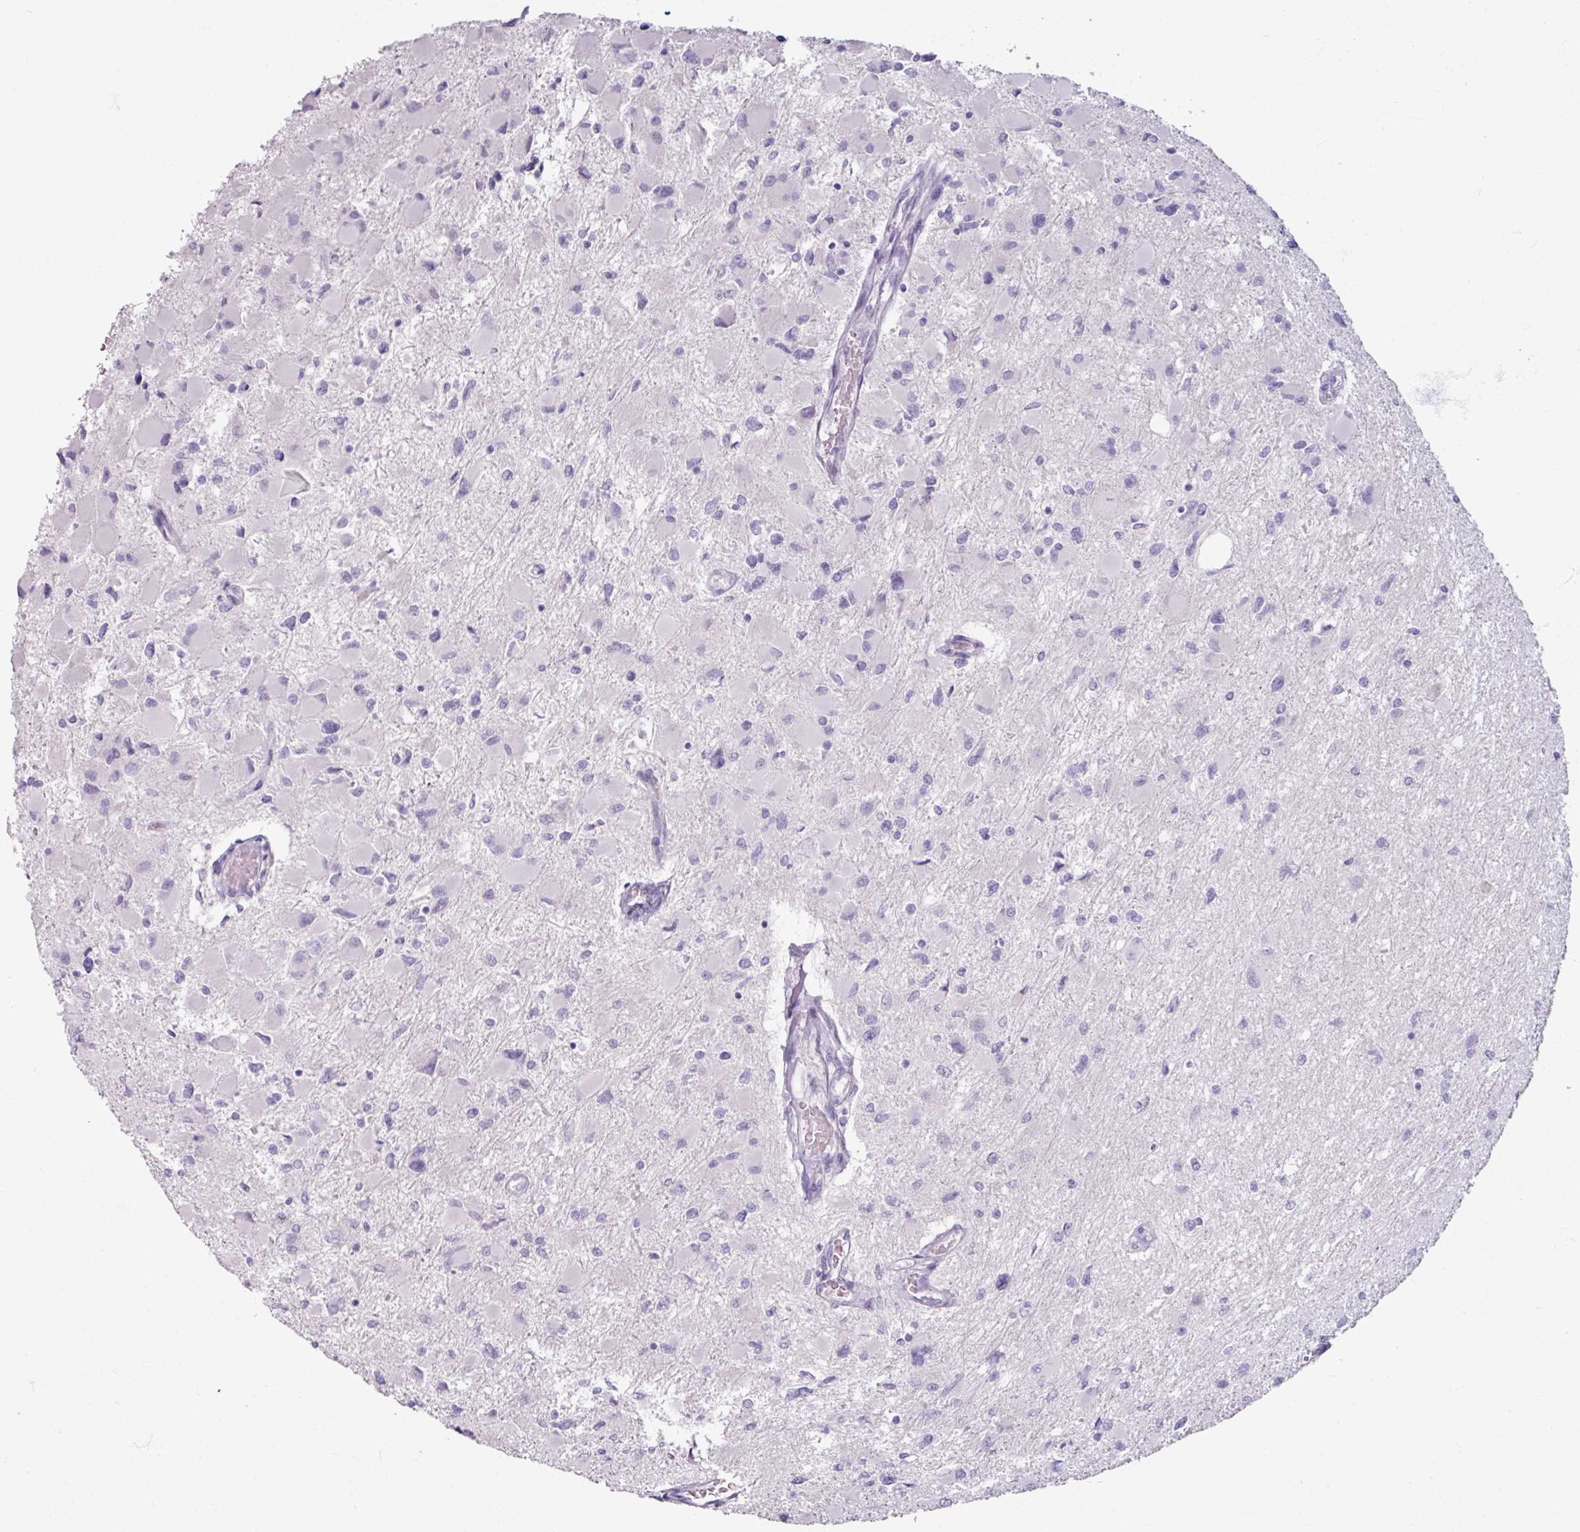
{"staining": {"intensity": "negative", "quantity": "none", "location": "none"}, "tissue": "glioma", "cell_type": "Tumor cells", "image_type": "cancer", "snomed": [{"axis": "morphology", "description": "Glioma, malignant, High grade"}, {"axis": "topography", "description": "Cerebral cortex"}], "caption": "Malignant high-grade glioma was stained to show a protein in brown. There is no significant positivity in tumor cells.", "gene": "ARG1", "patient": {"sex": "female", "age": 36}}